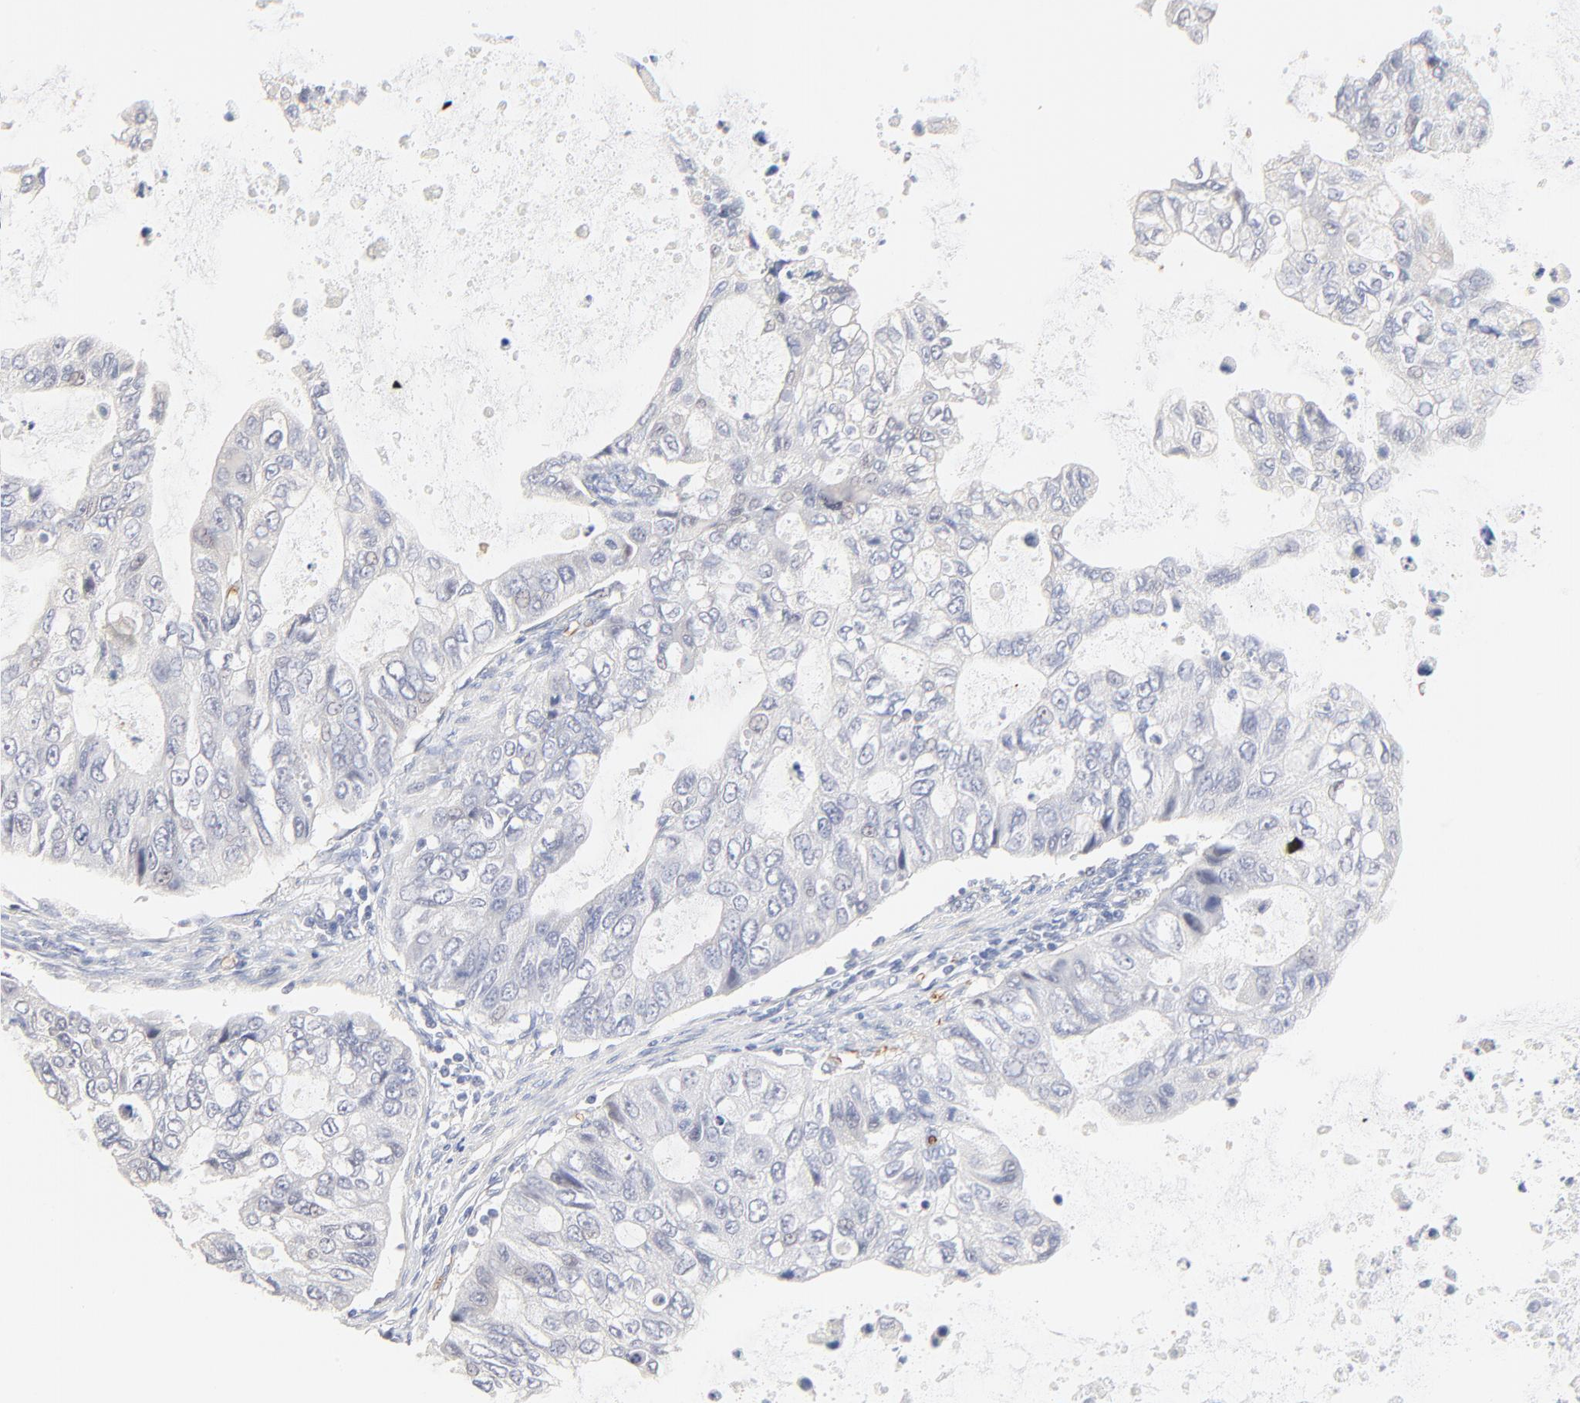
{"staining": {"intensity": "negative", "quantity": "none", "location": "none"}, "tissue": "stomach cancer", "cell_type": "Tumor cells", "image_type": "cancer", "snomed": [{"axis": "morphology", "description": "Adenocarcinoma, NOS"}, {"axis": "topography", "description": "Stomach, upper"}], "caption": "Human adenocarcinoma (stomach) stained for a protein using immunohistochemistry exhibits no positivity in tumor cells.", "gene": "SPTB", "patient": {"sex": "female", "age": 52}}